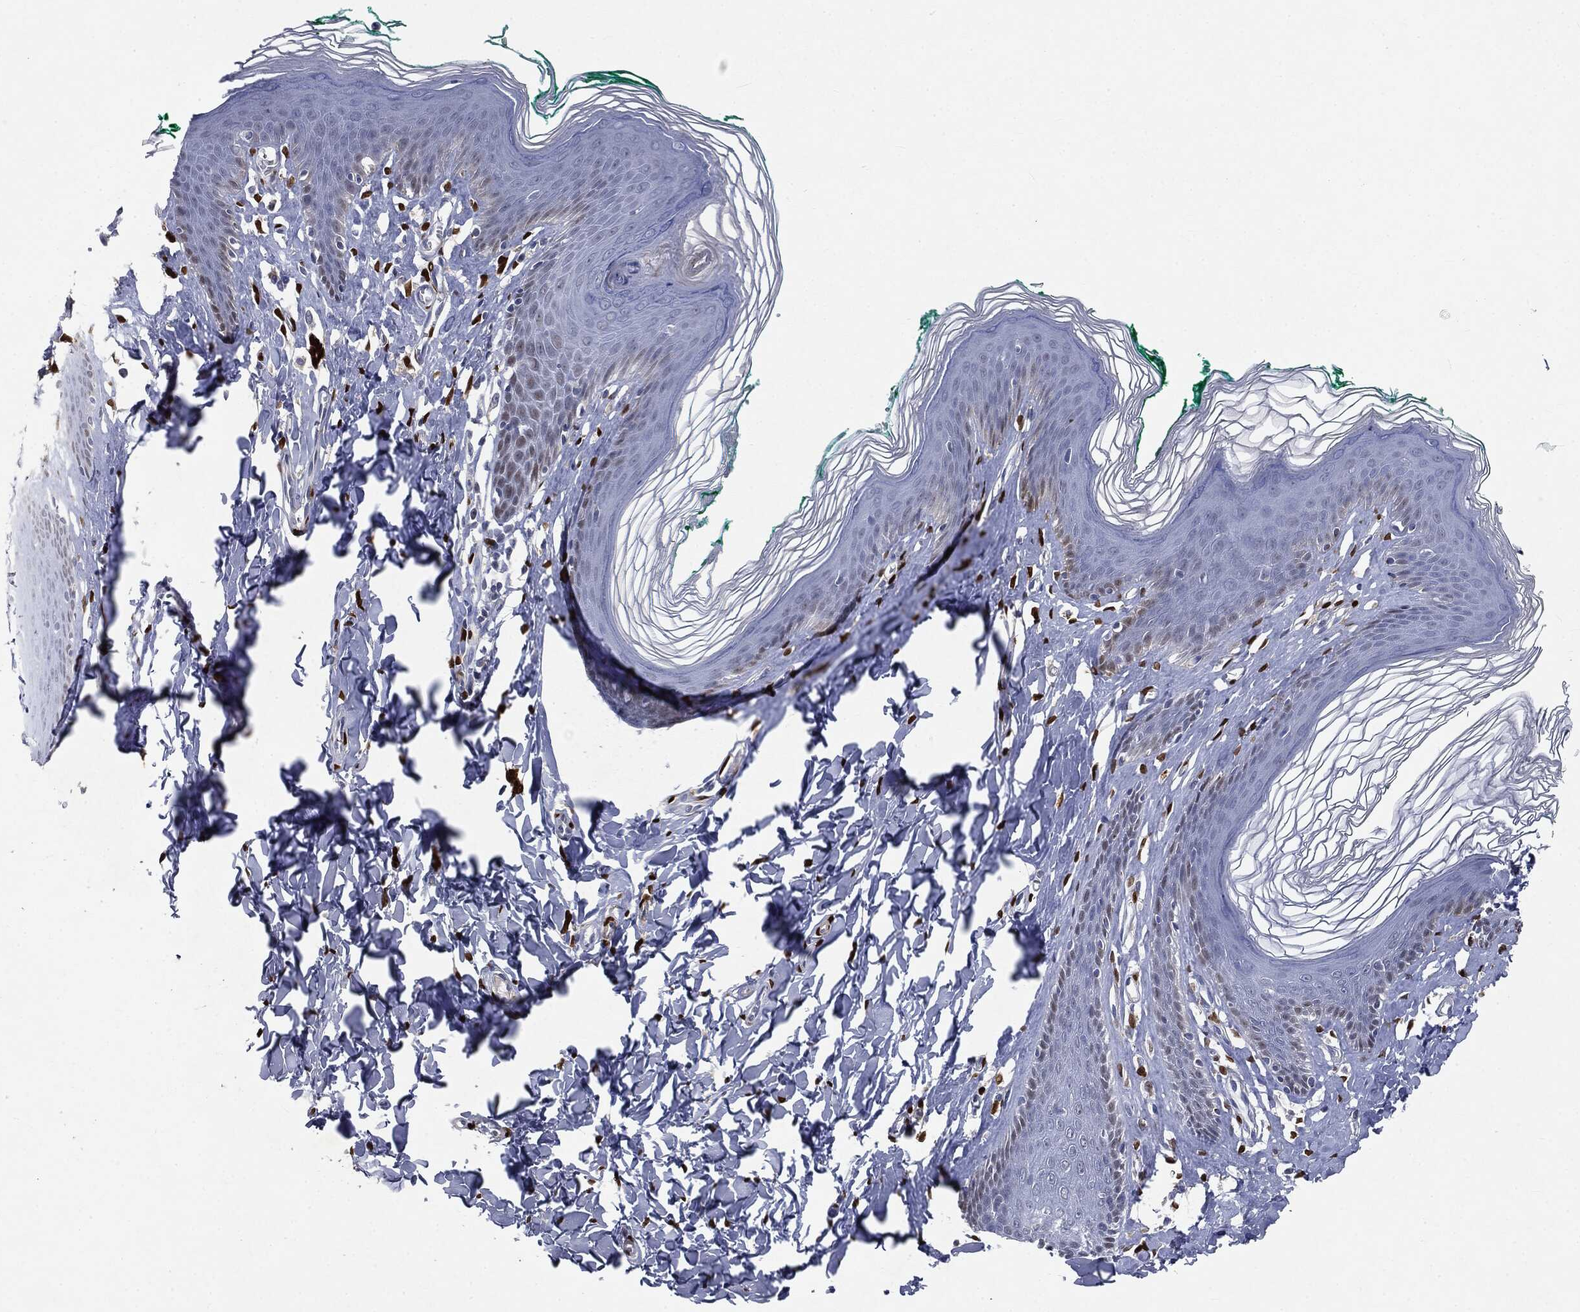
{"staining": {"intensity": "moderate", "quantity": "<25%", "location": "cytoplasmic/membranous"}, "tissue": "skin", "cell_type": "Epidermal cells", "image_type": "normal", "snomed": [{"axis": "morphology", "description": "Normal tissue, NOS"}, {"axis": "topography", "description": "Vulva"}], "caption": "Immunohistochemical staining of normal human skin shows <25% levels of moderate cytoplasmic/membranous protein positivity in approximately <25% of epidermal cells. (IHC, brightfield microscopy, high magnification).", "gene": "CASD1", "patient": {"sex": "female", "age": 66}}